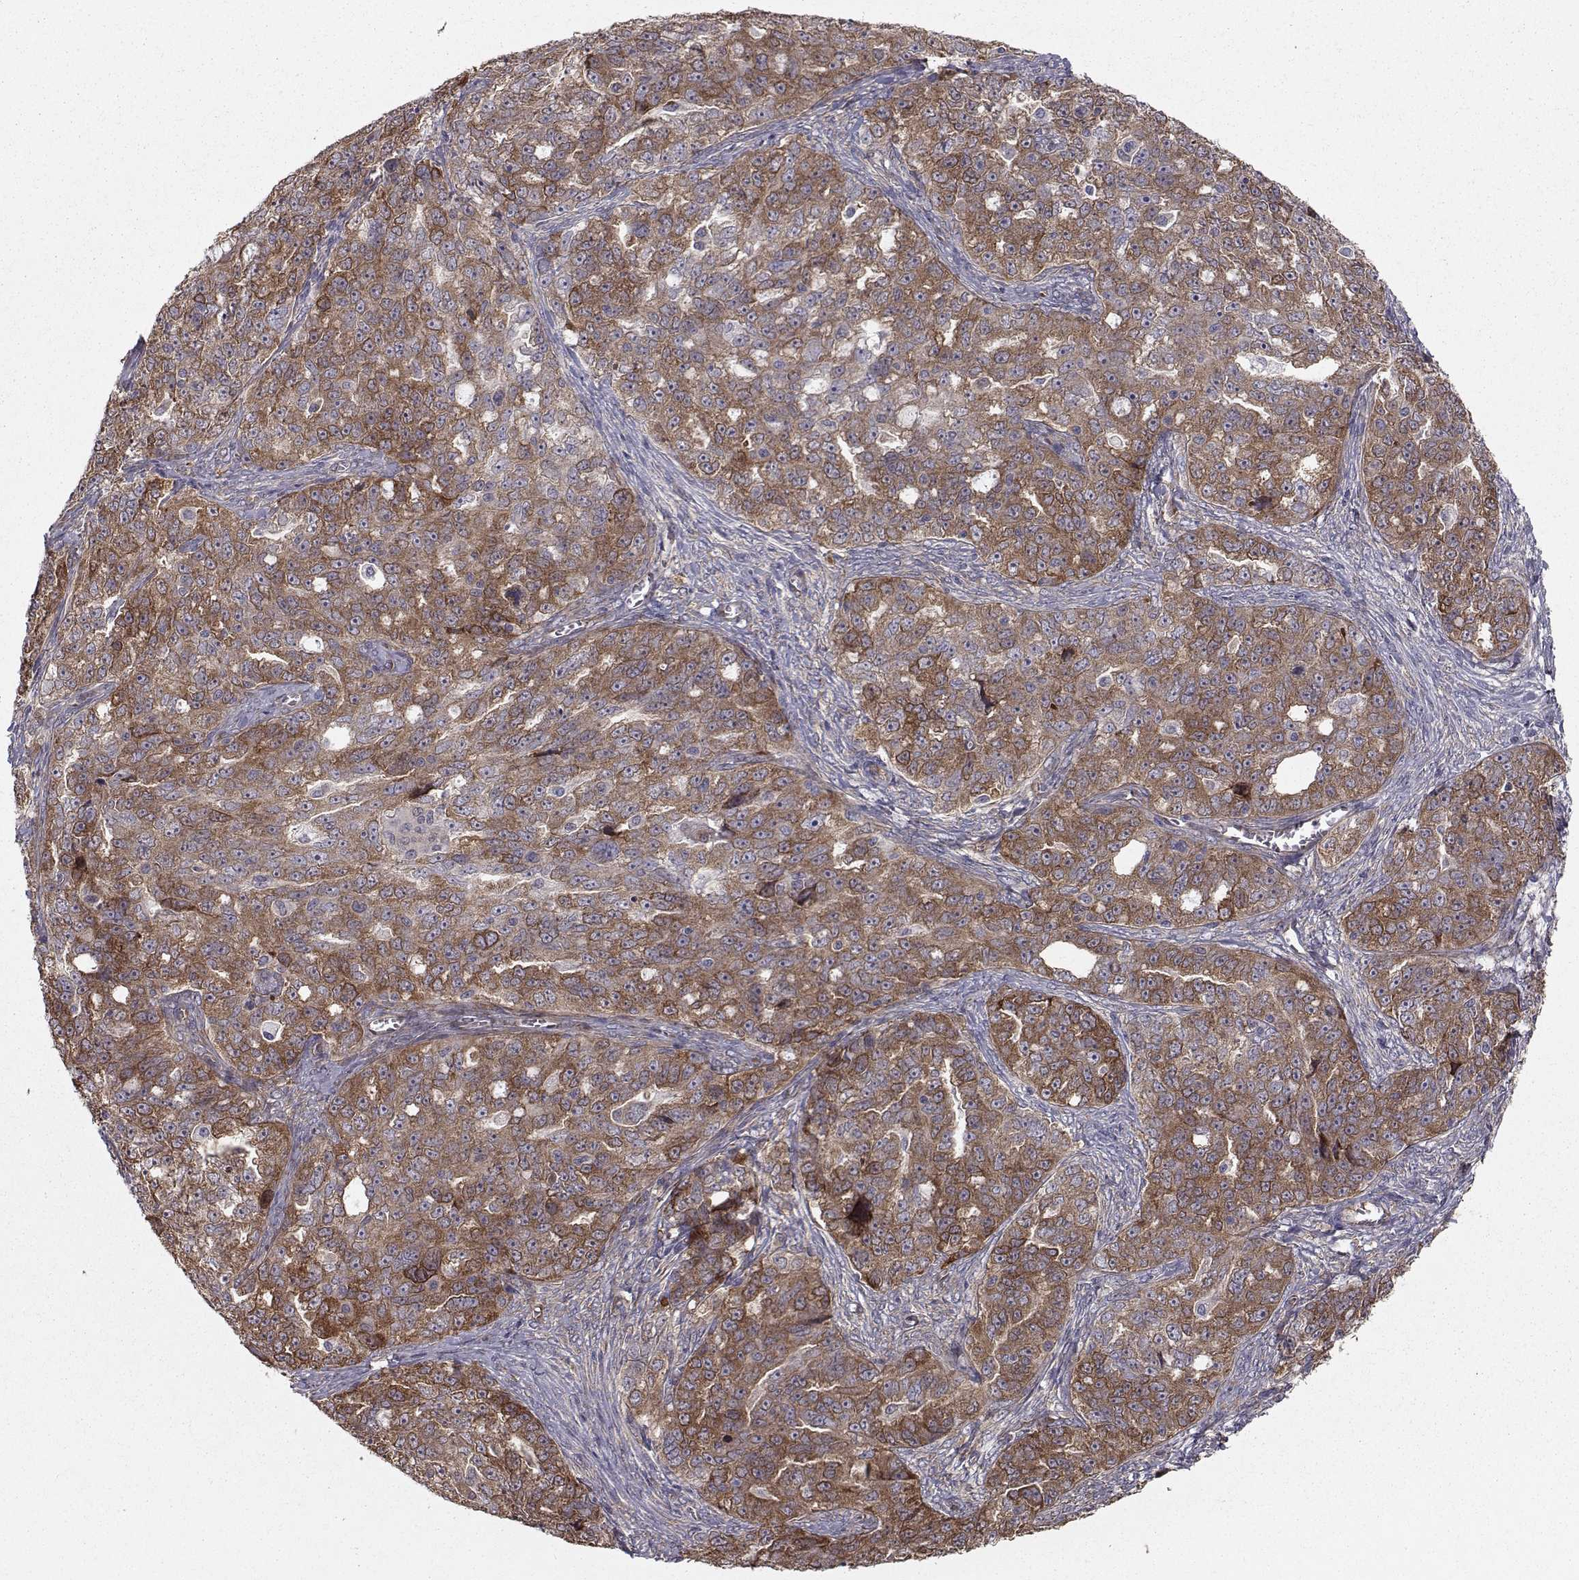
{"staining": {"intensity": "strong", "quantity": "<25%", "location": "cytoplasmic/membranous"}, "tissue": "ovarian cancer", "cell_type": "Tumor cells", "image_type": "cancer", "snomed": [{"axis": "morphology", "description": "Cystadenocarcinoma, serous, NOS"}, {"axis": "topography", "description": "Ovary"}], "caption": "Protein expression analysis of human ovarian cancer reveals strong cytoplasmic/membranous staining in approximately <25% of tumor cells. (brown staining indicates protein expression, while blue staining denotes nuclei).", "gene": "HSP90AB1", "patient": {"sex": "female", "age": 51}}